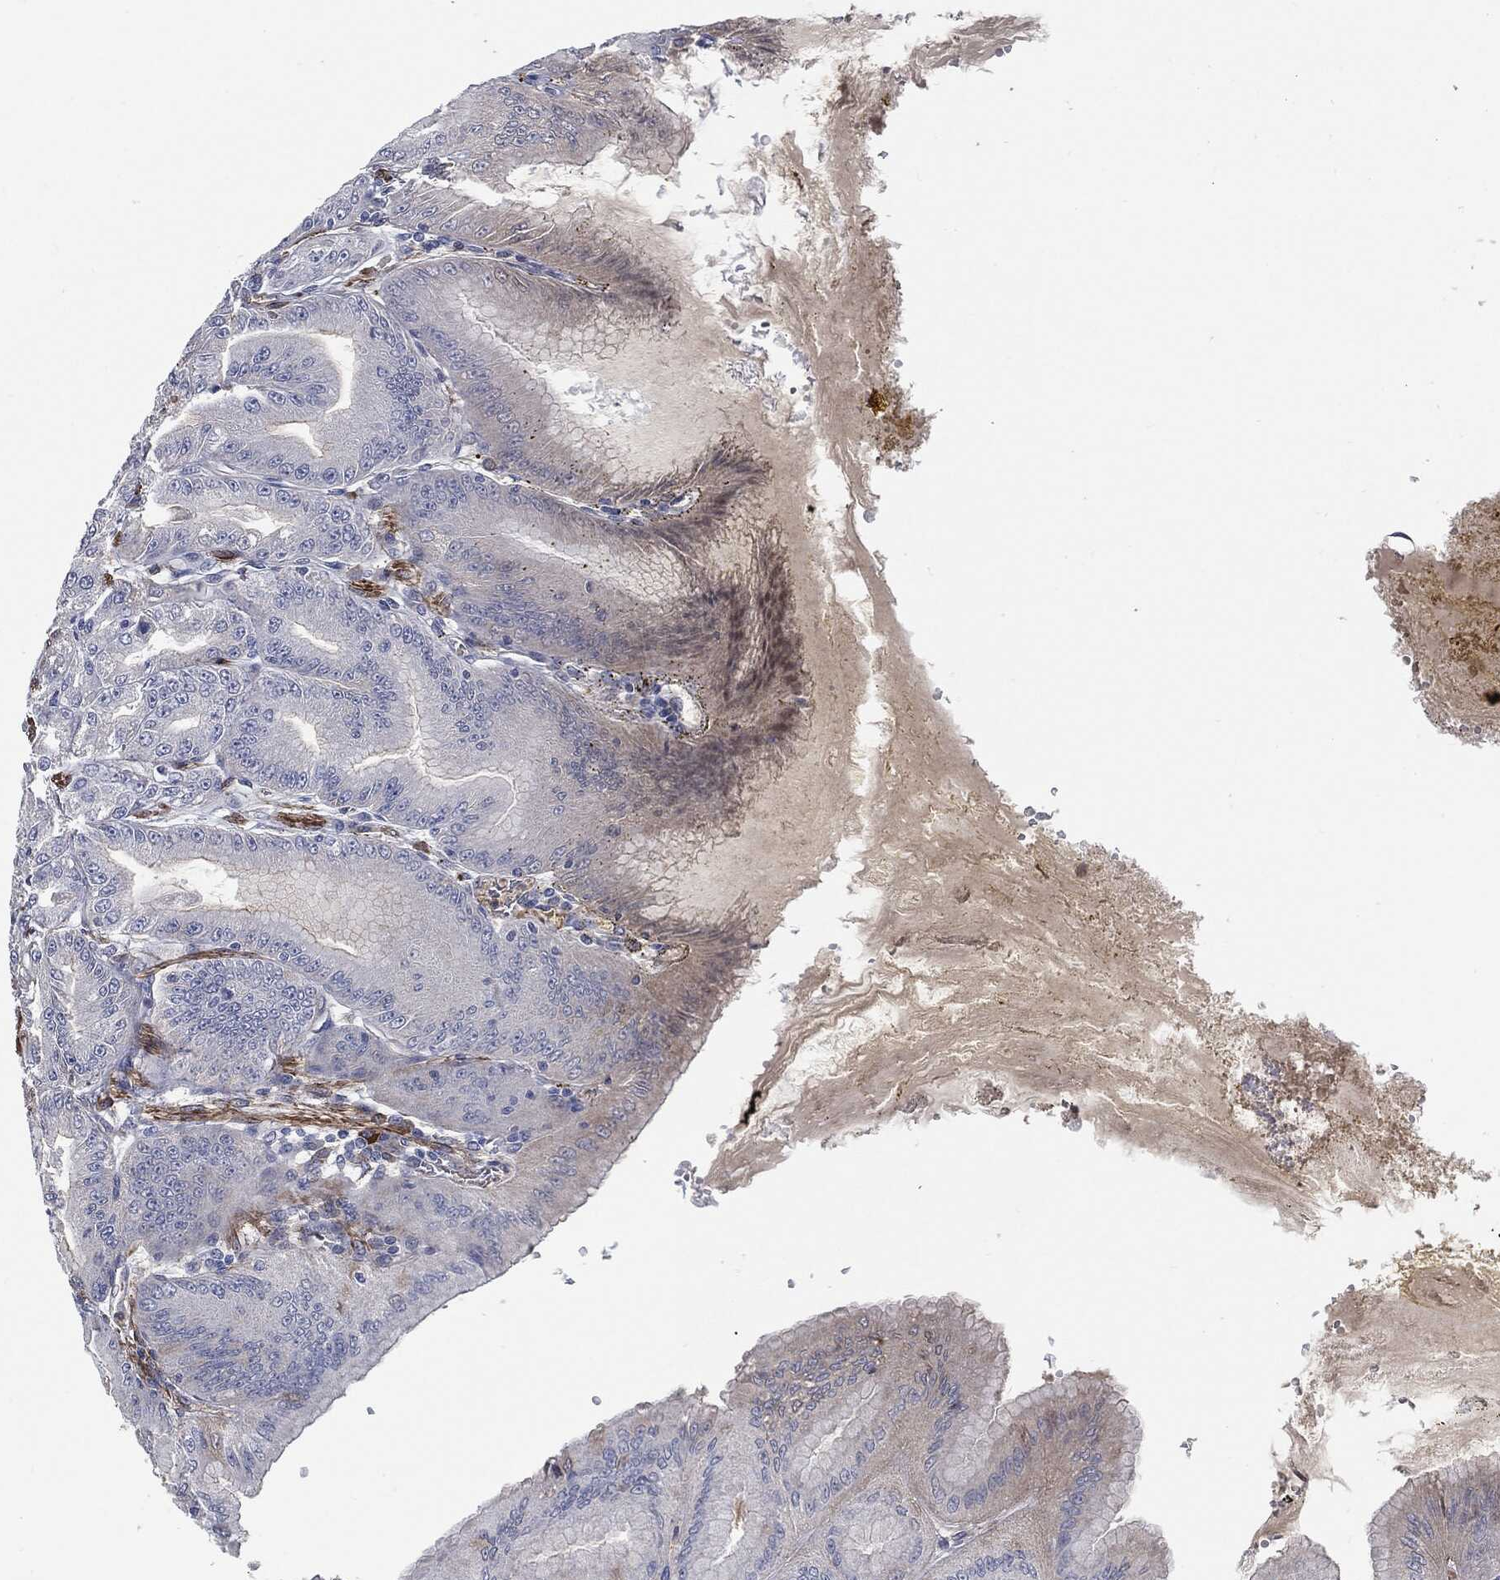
{"staining": {"intensity": "negative", "quantity": "none", "location": "none"}, "tissue": "stomach", "cell_type": "Glandular cells", "image_type": "normal", "snomed": [{"axis": "morphology", "description": "Normal tissue, NOS"}, {"axis": "topography", "description": "Stomach"}], "caption": "Immunohistochemistry (IHC) of normal stomach shows no positivity in glandular cells.", "gene": "SVIL", "patient": {"sex": "male", "age": 71}}